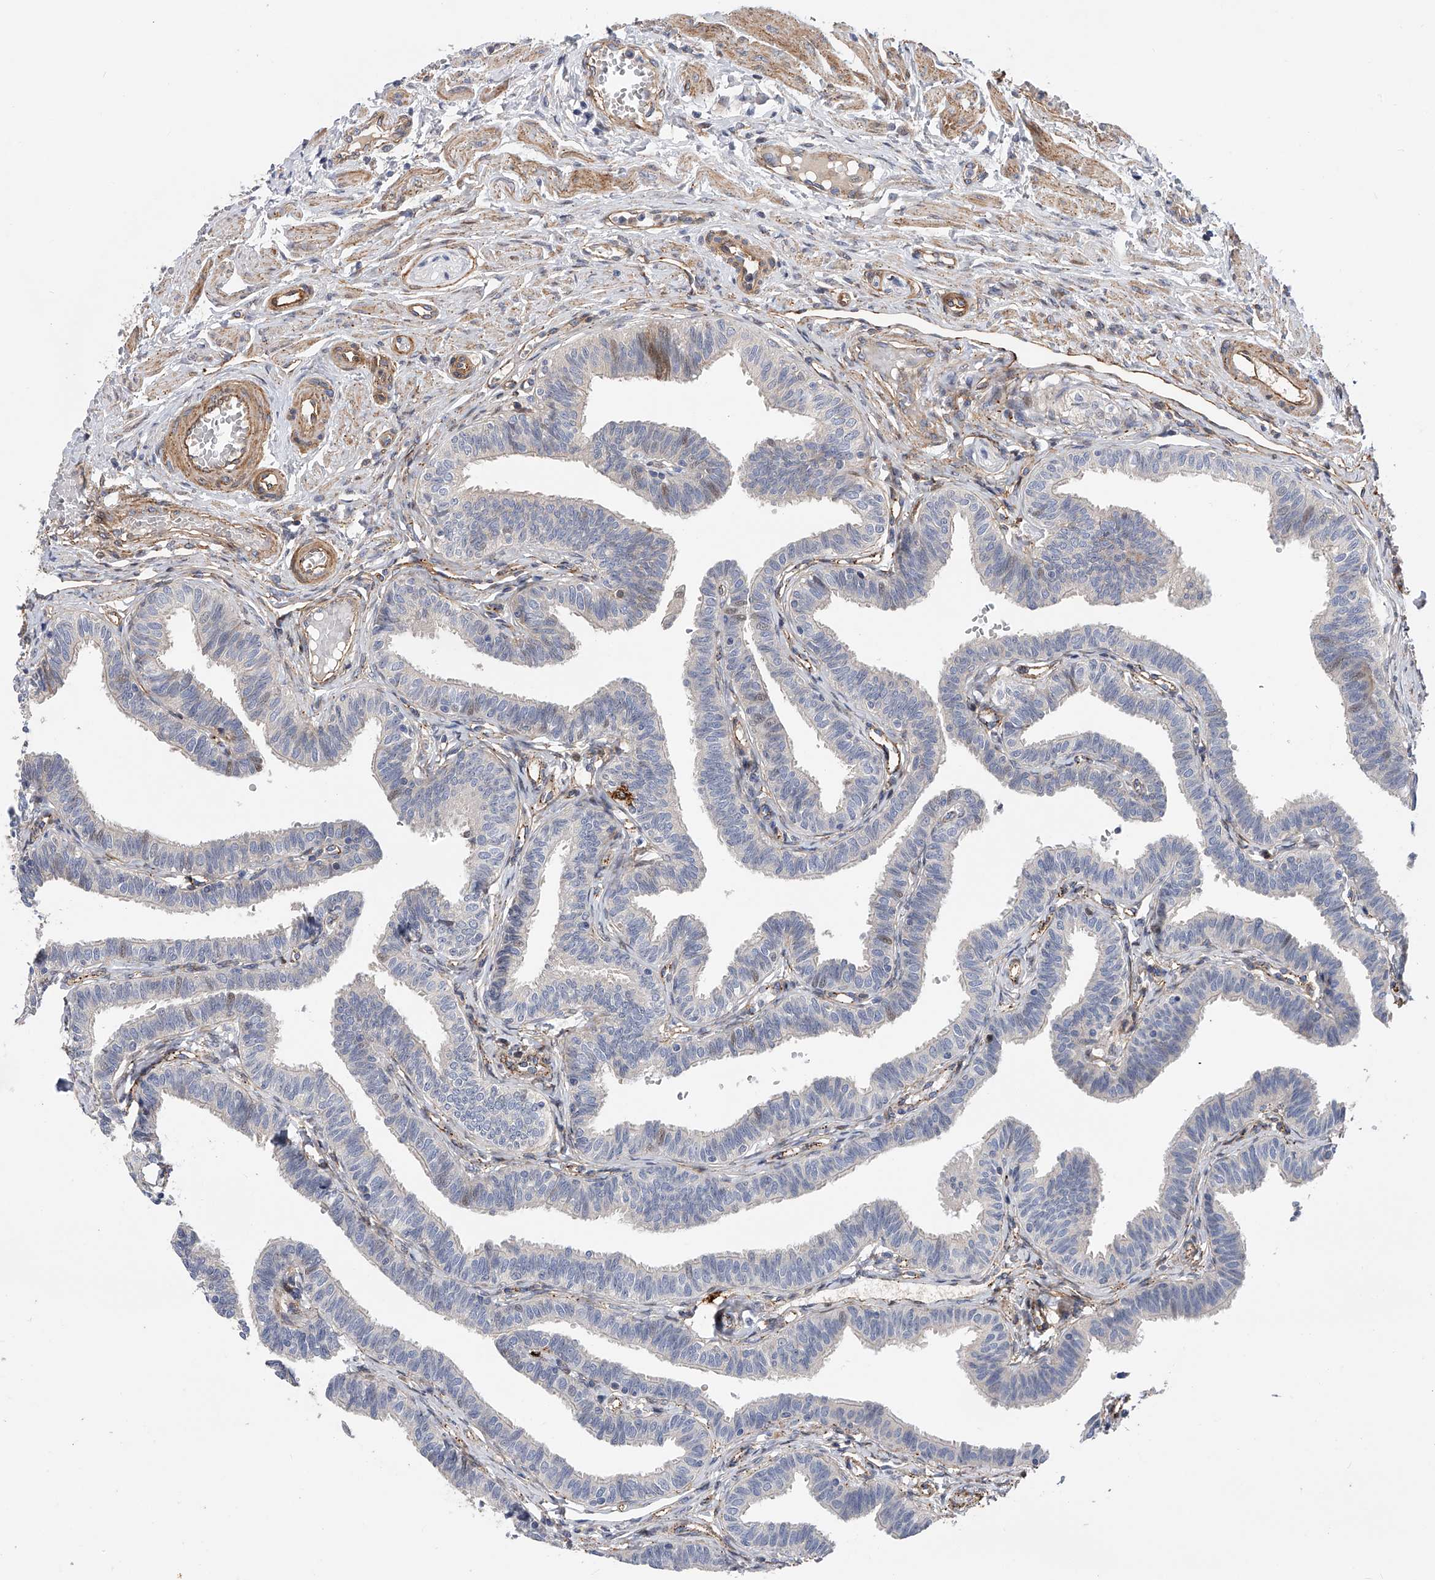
{"staining": {"intensity": "weak", "quantity": "<25%", "location": "cytoplasmic/membranous"}, "tissue": "fallopian tube", "cell_type": "Glandular cells", "image_type": "normal", "snomed": [{"axis": "morphology", "description": "Normal tissue, NOS"}, {"axis": "topography", "description": "Fallopian tube"}, {"axis": "topography", "description": "Ovary"}], "caption": "The image displays no significant expression in glandular cells of fallopian tube.", "gene": "PDSS2", "patient": {"sex": "female", "age": 23}}